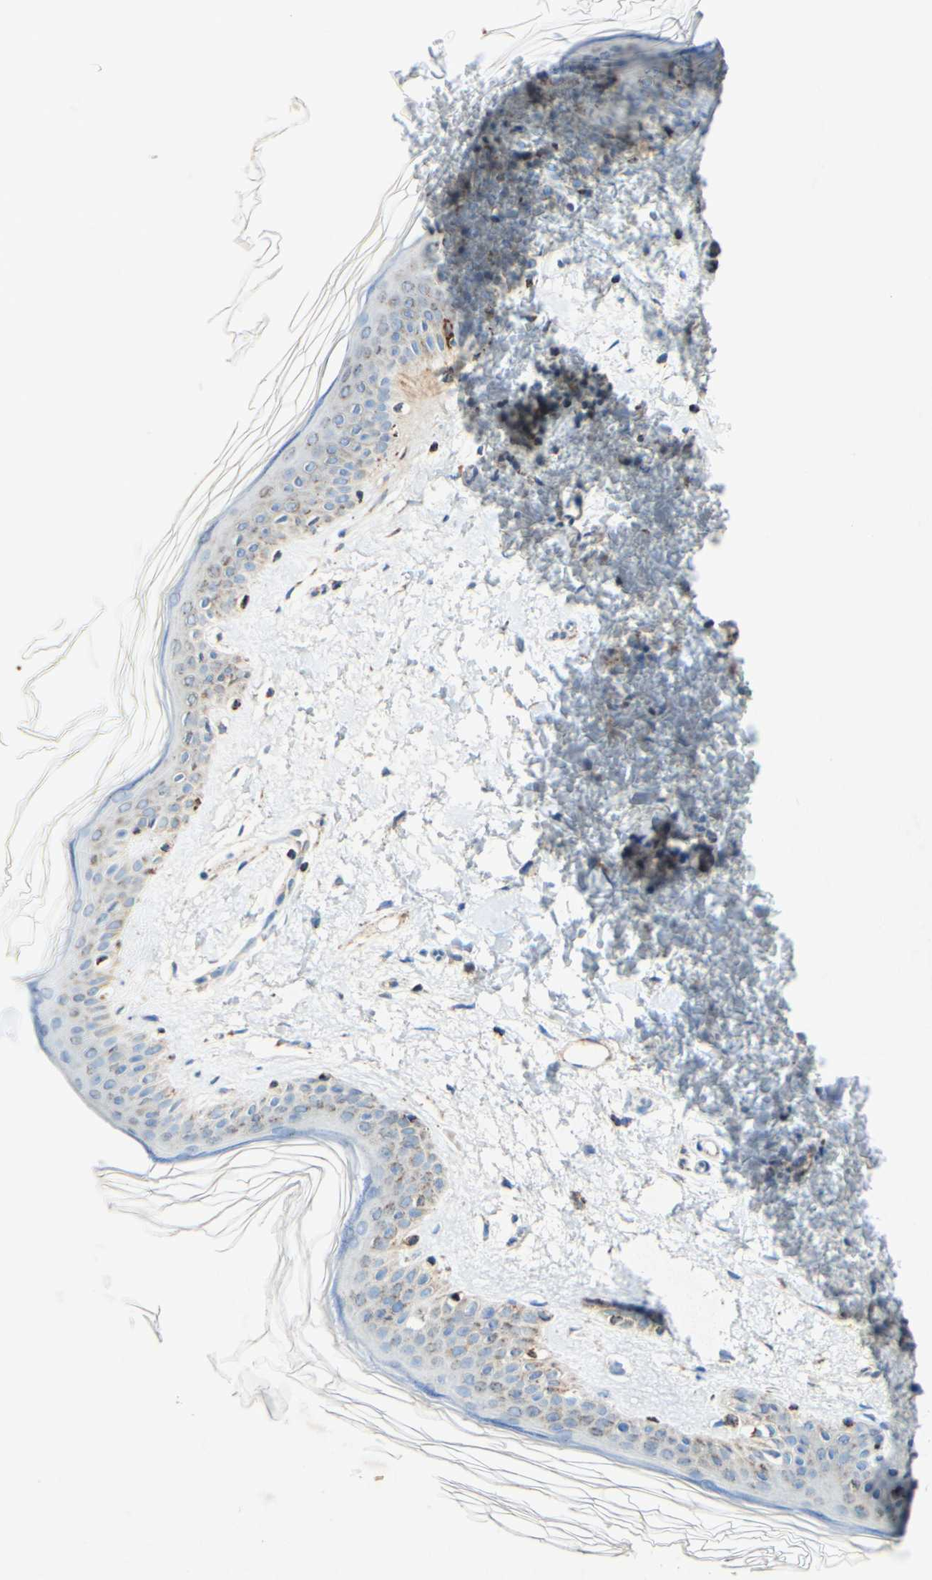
{"staining": {"intensity": "negative", "quantity": "none", "location": "none"}, "tissue": "skin", "cell_type": "Fibroblasts", "image_type": "normal", "snomed": [{"axis": "morphology", "description": "Normal tissue, NOS"}, {"axis": "topography", "description": "Skin"}], "caption": "Immunohistochemistry micrograph of unremarkable human skin stained for a protein (brown), which shows no staining in fibroblasts.", "gene": "OXCT1", "patient": {"sex": "female", "age": 41}}